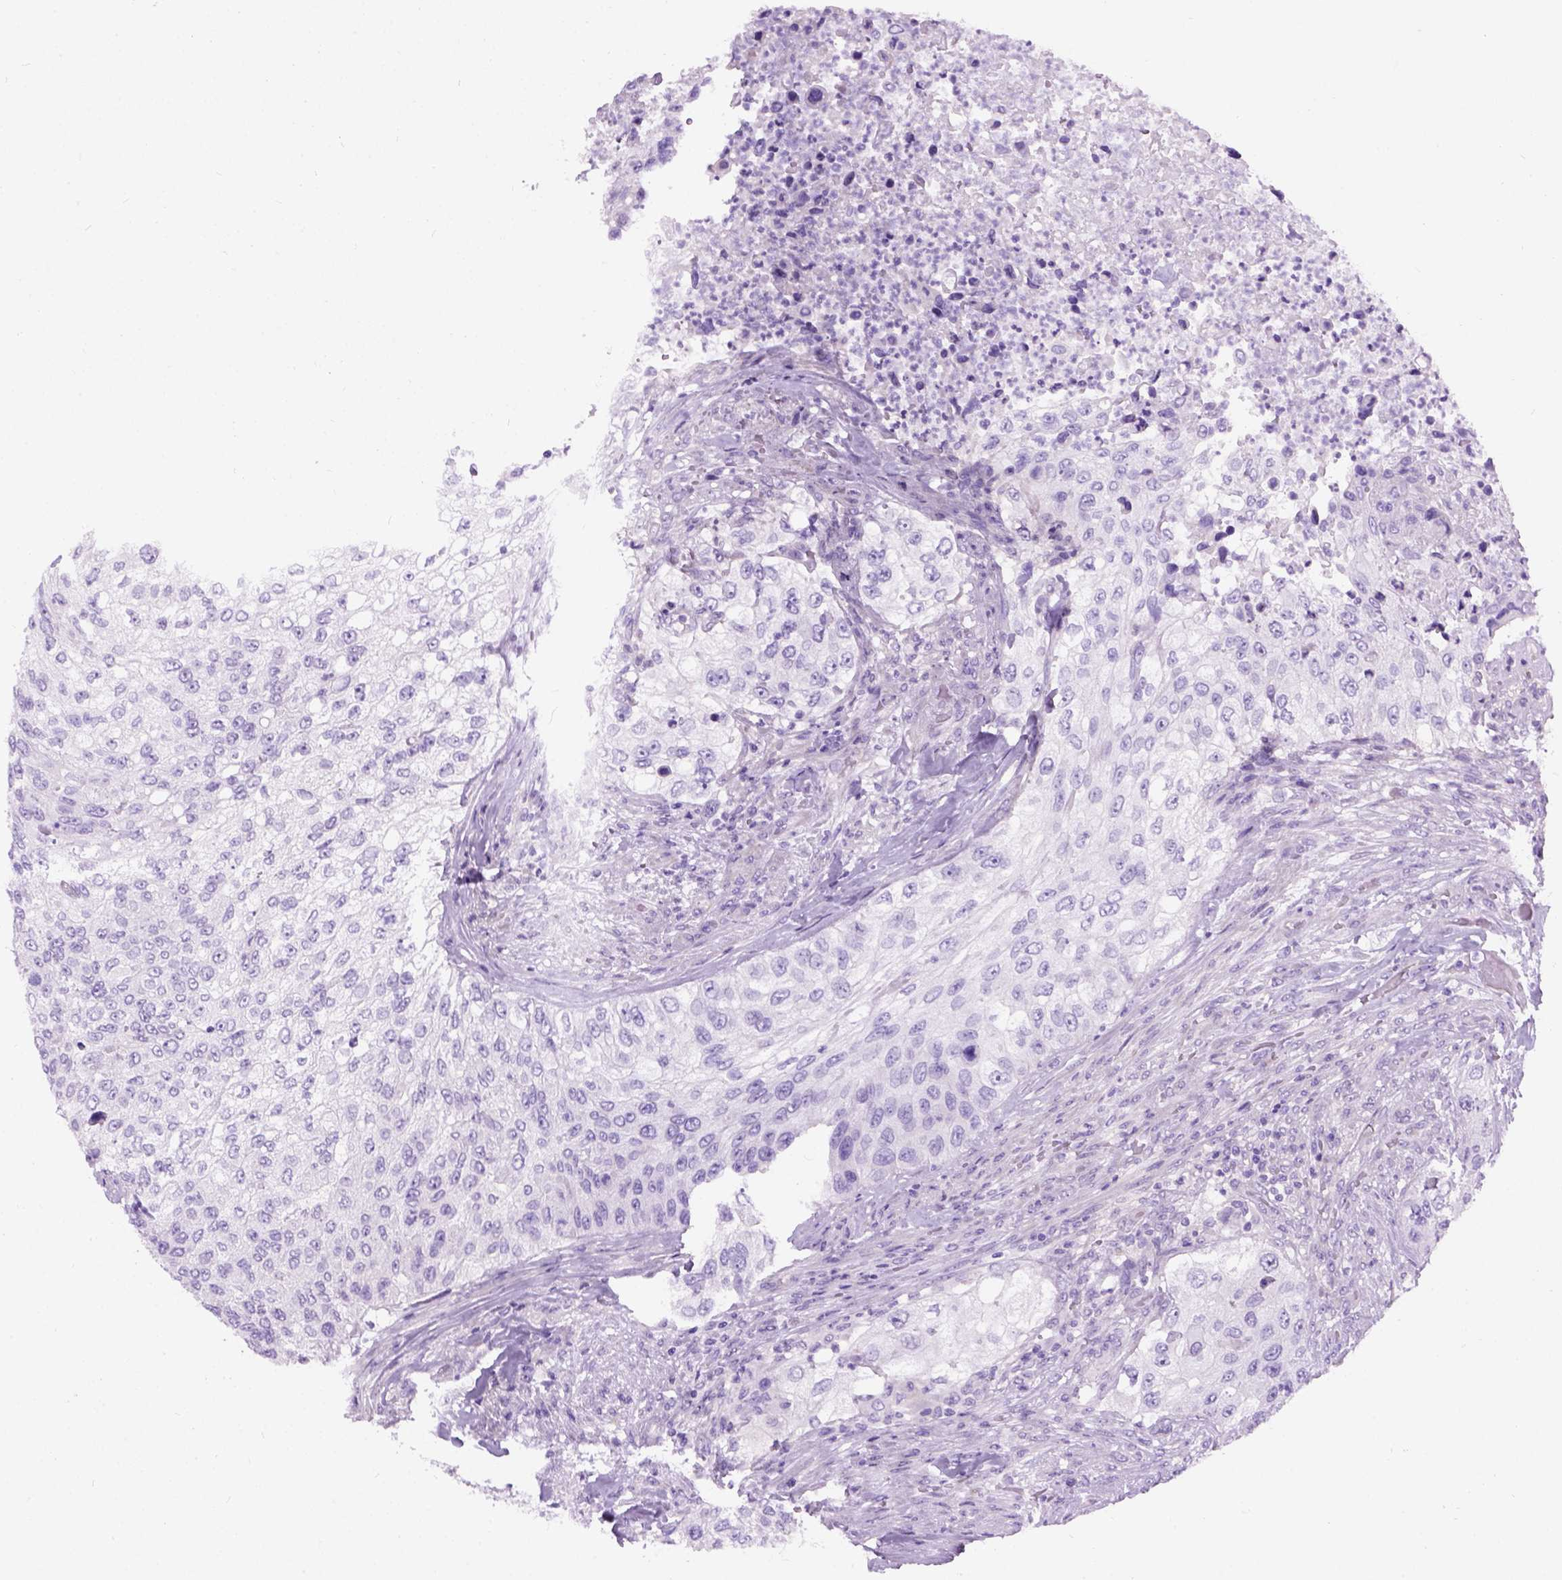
{"staining": {"intensity": "negative", "quantity": "none", "location": "none"}, "tissue": "urothelial cancer", "cell_type": "Tumor cells", "image_type": "cancer", "snomed": [{"axis": "morphology", "description": "Urothelial carcinoma, High grade"}, {"axis": "topography", "description": "Urinary bladder"}], "caption": "IHC photomicrograph of urothelial cancer stained for a protein (brown), which displays no positivity in tumor cells.", "gene": "GABRB2", "patient": {"sex": "female", "age": 60}}